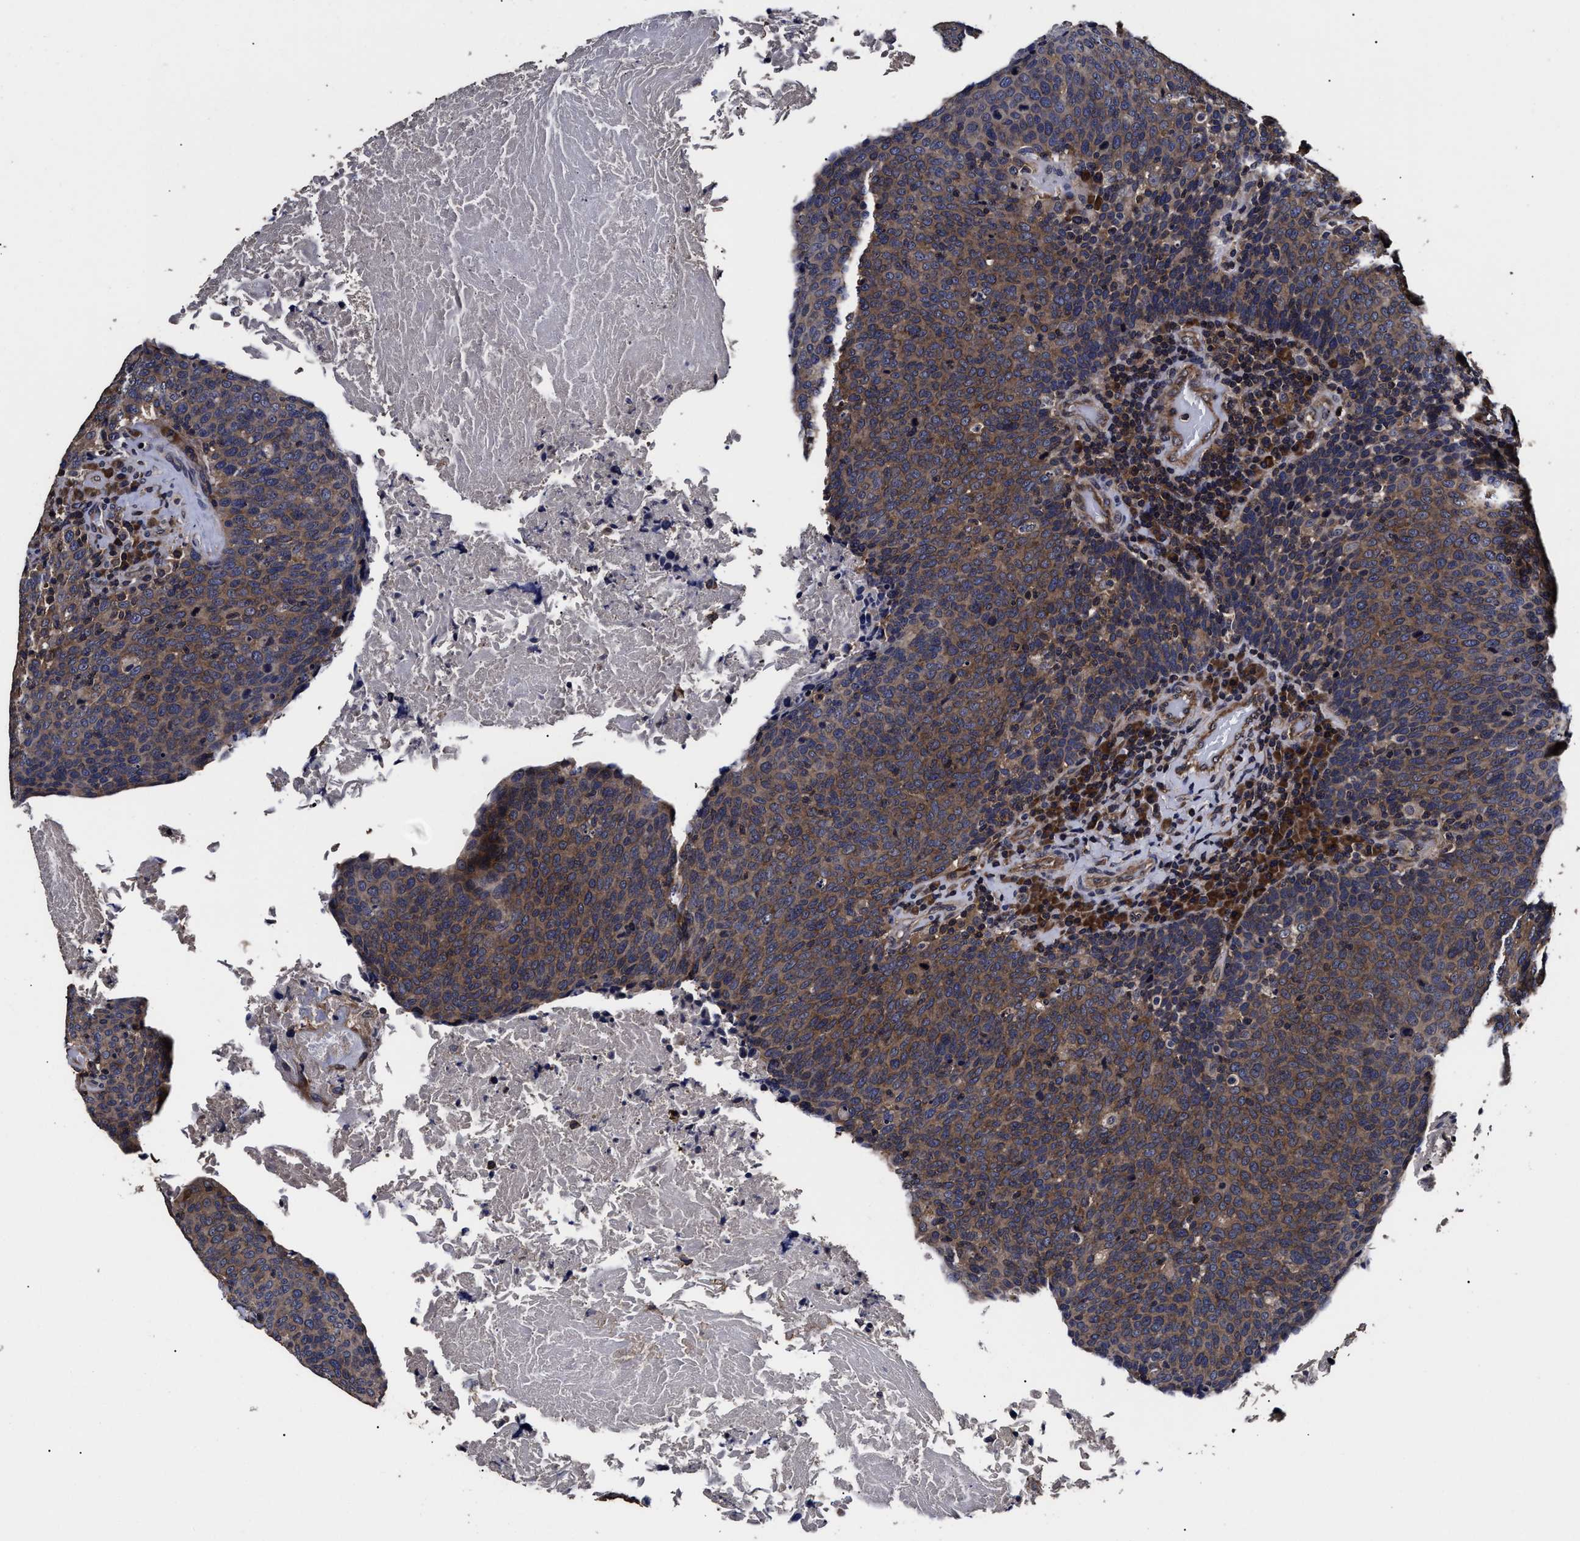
{"staining": {"intensity": "moderate", "quantity": ">75%", "location": "cytoplasmic/membranous"}, "tissue": "head and neck cancer", "cell_type": "Tumor cells", "image_type": "cancer", "snomed": [{"axis": "morphology", "description": "Squamous cell carcinoma, NOS"}, {"axis": "morphology", "description": "Squamous cell carcinoma, metastatic, NOS"}, {"axis": "topography", "description": "Lymph node"}, {"axis": "topography", "description": "Head-Neck"}], "caption": "A brown stain labels moderate cytoplasmic/membranous staining of a protein in head and neck metastatic squamous cell carcinoma tumor cells. The staining was performed using DAB, with brown indicating positive protein expression. Nuclei are stained blue with hematoxylin.", "gene": "AVEN", "patient": {"sex": "male", "age": 62}}